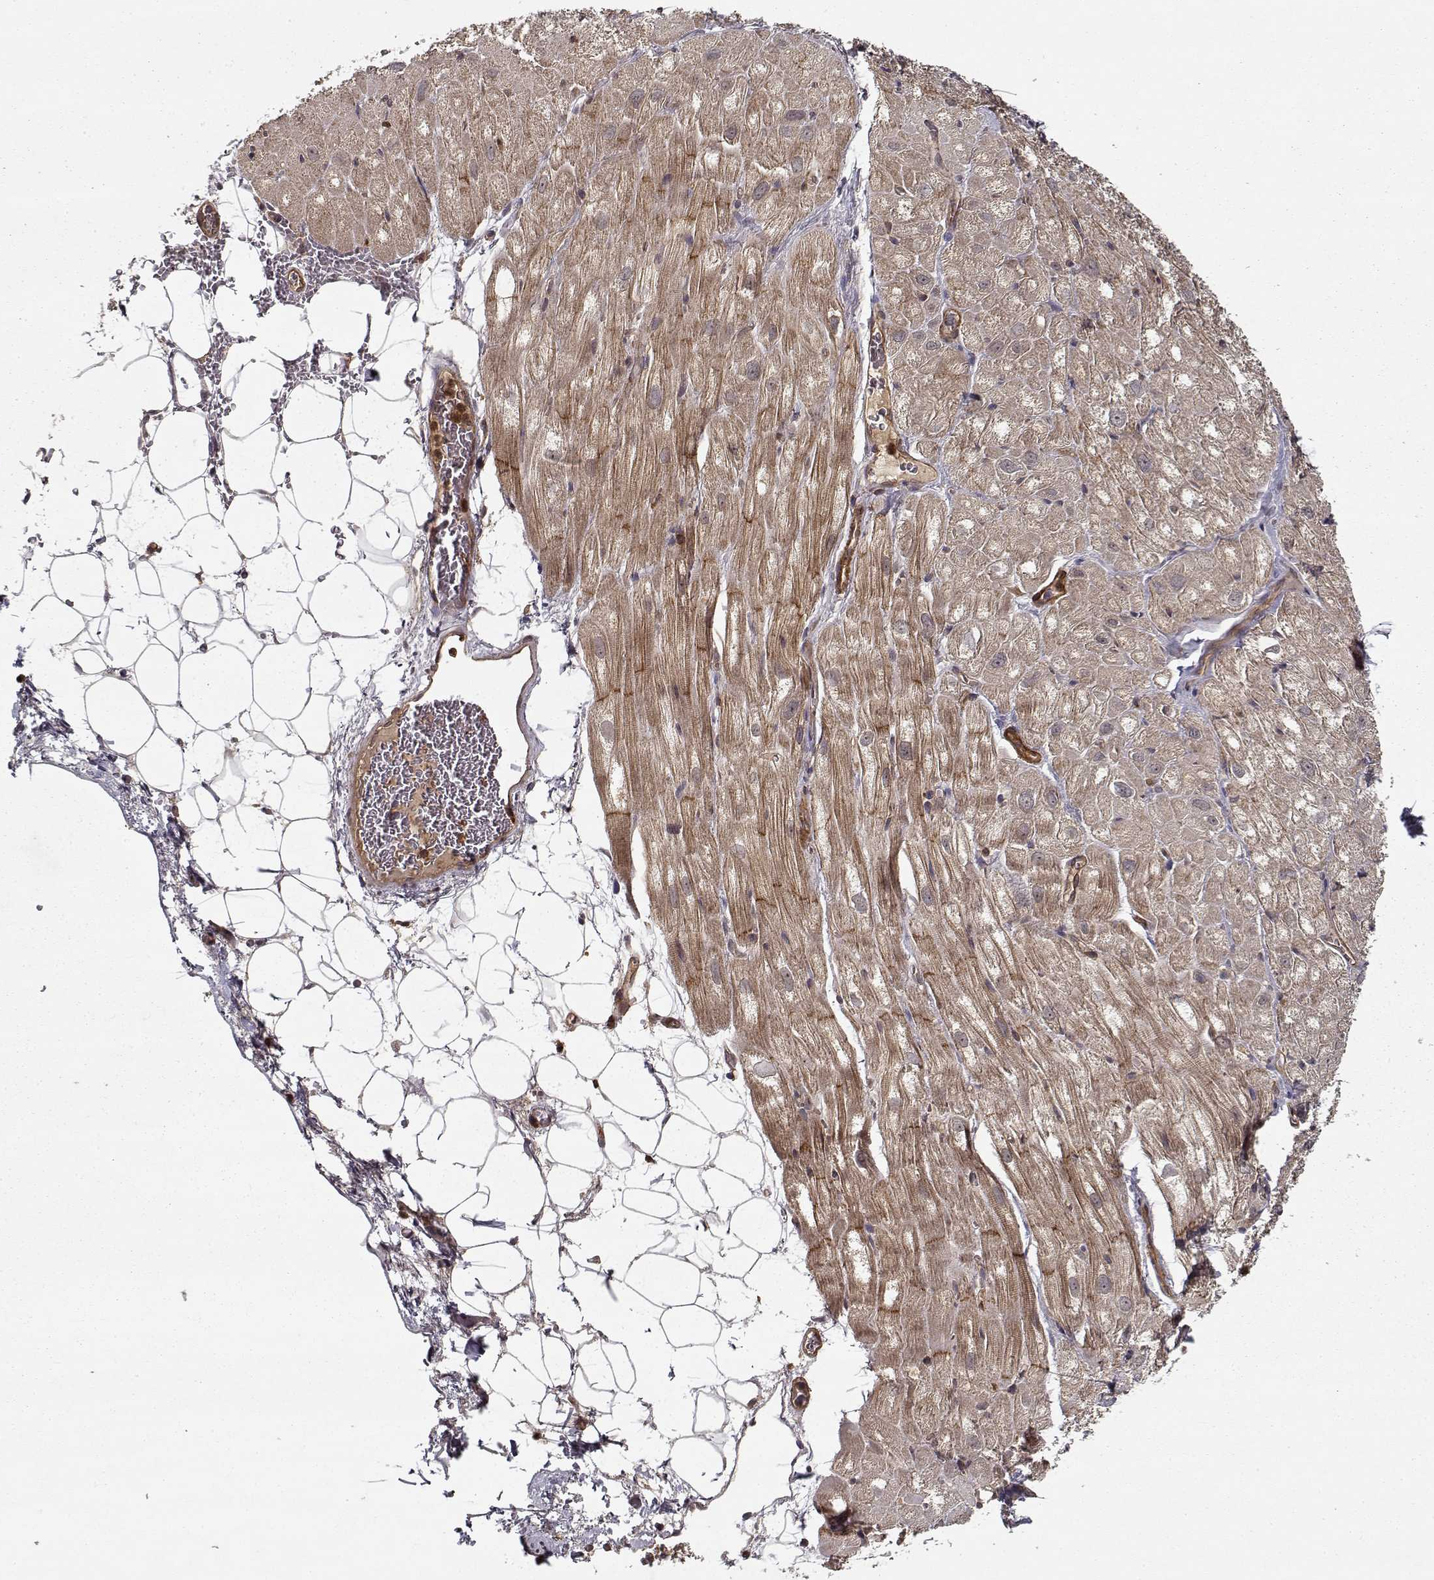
{"staining": {"intensity": "moderate", "quantity": "<25%", "location": "cytoplasmic/membranous"}, "tissue": "heart muscle", "cell_type": "Cardiomyocytes", "image_type": "normal", "snomed": [{"axis": "morphology", "description": "Normal tissue, NOS"}, {"axis": "topography", "description": "Heart"}], "caption": "Unremarkable heart muscle reveals moderate cytoplasmic/membranous expression in approximately <25% of cardiomyocytes, visualized by immunohistochemistry.", "gene": "PPP1R12A", "patient": {"sex": "male", "age": 61}}